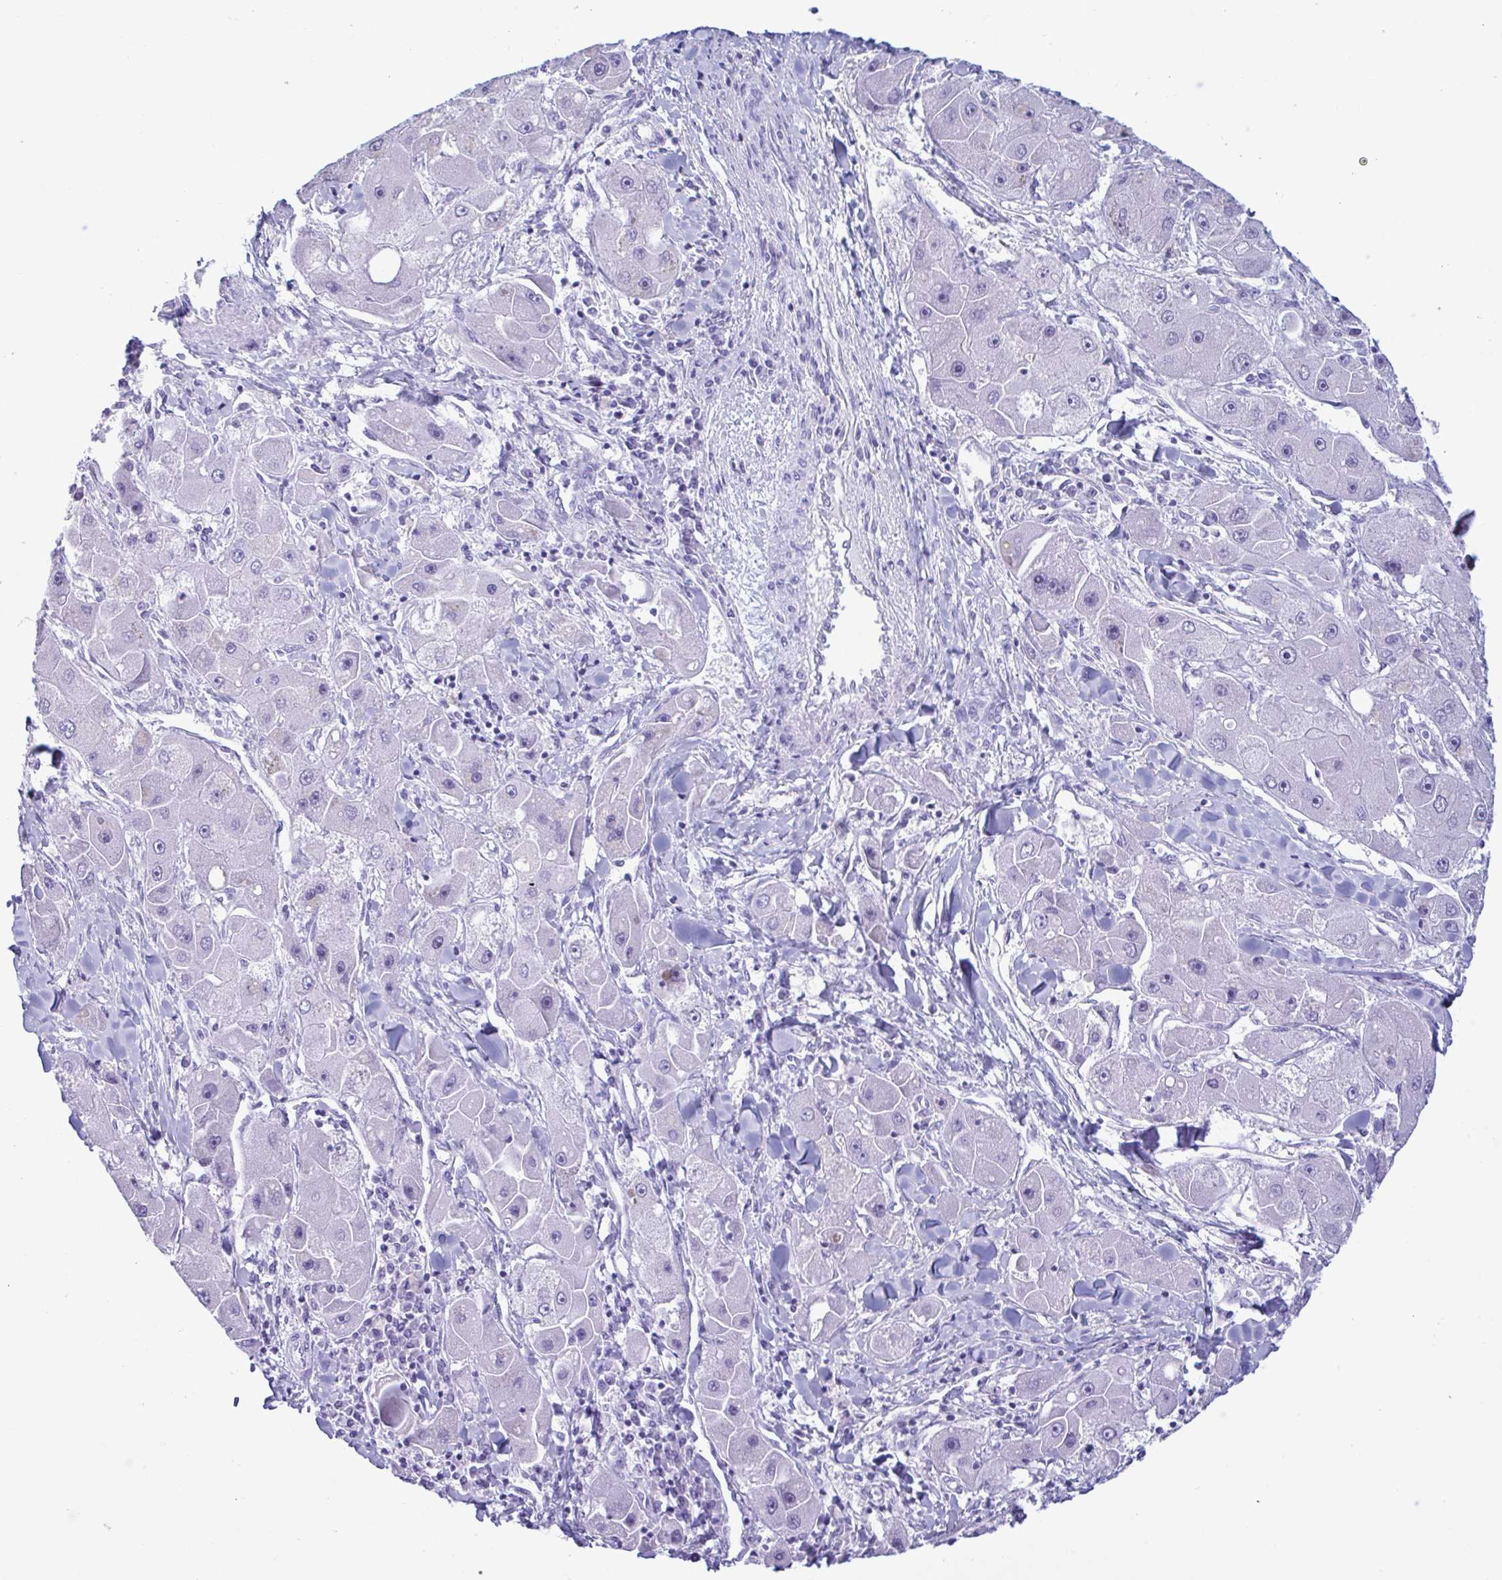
{"staining": {"intensity": "negative", "quantity": "none", "location": "none"}, "tissue": "liver cancer", "cell_type": "Tumor cells", "image_type": "cancer", "snomed": [{"axis": "morphology", "description": "Carcinoma, Hepatocellular, NOS"}, {"axis": "topography", "description": "Liver"}], "caption": "IHC image of human liver cancer stained for a protein (brown), which exhibits no expression in tumor cells. (DAB immunohistochemistry (IHC) with hematoxylin counter stain).", "gene": "MRGPRG", "patient": {"sex": "male", "age": 24}}